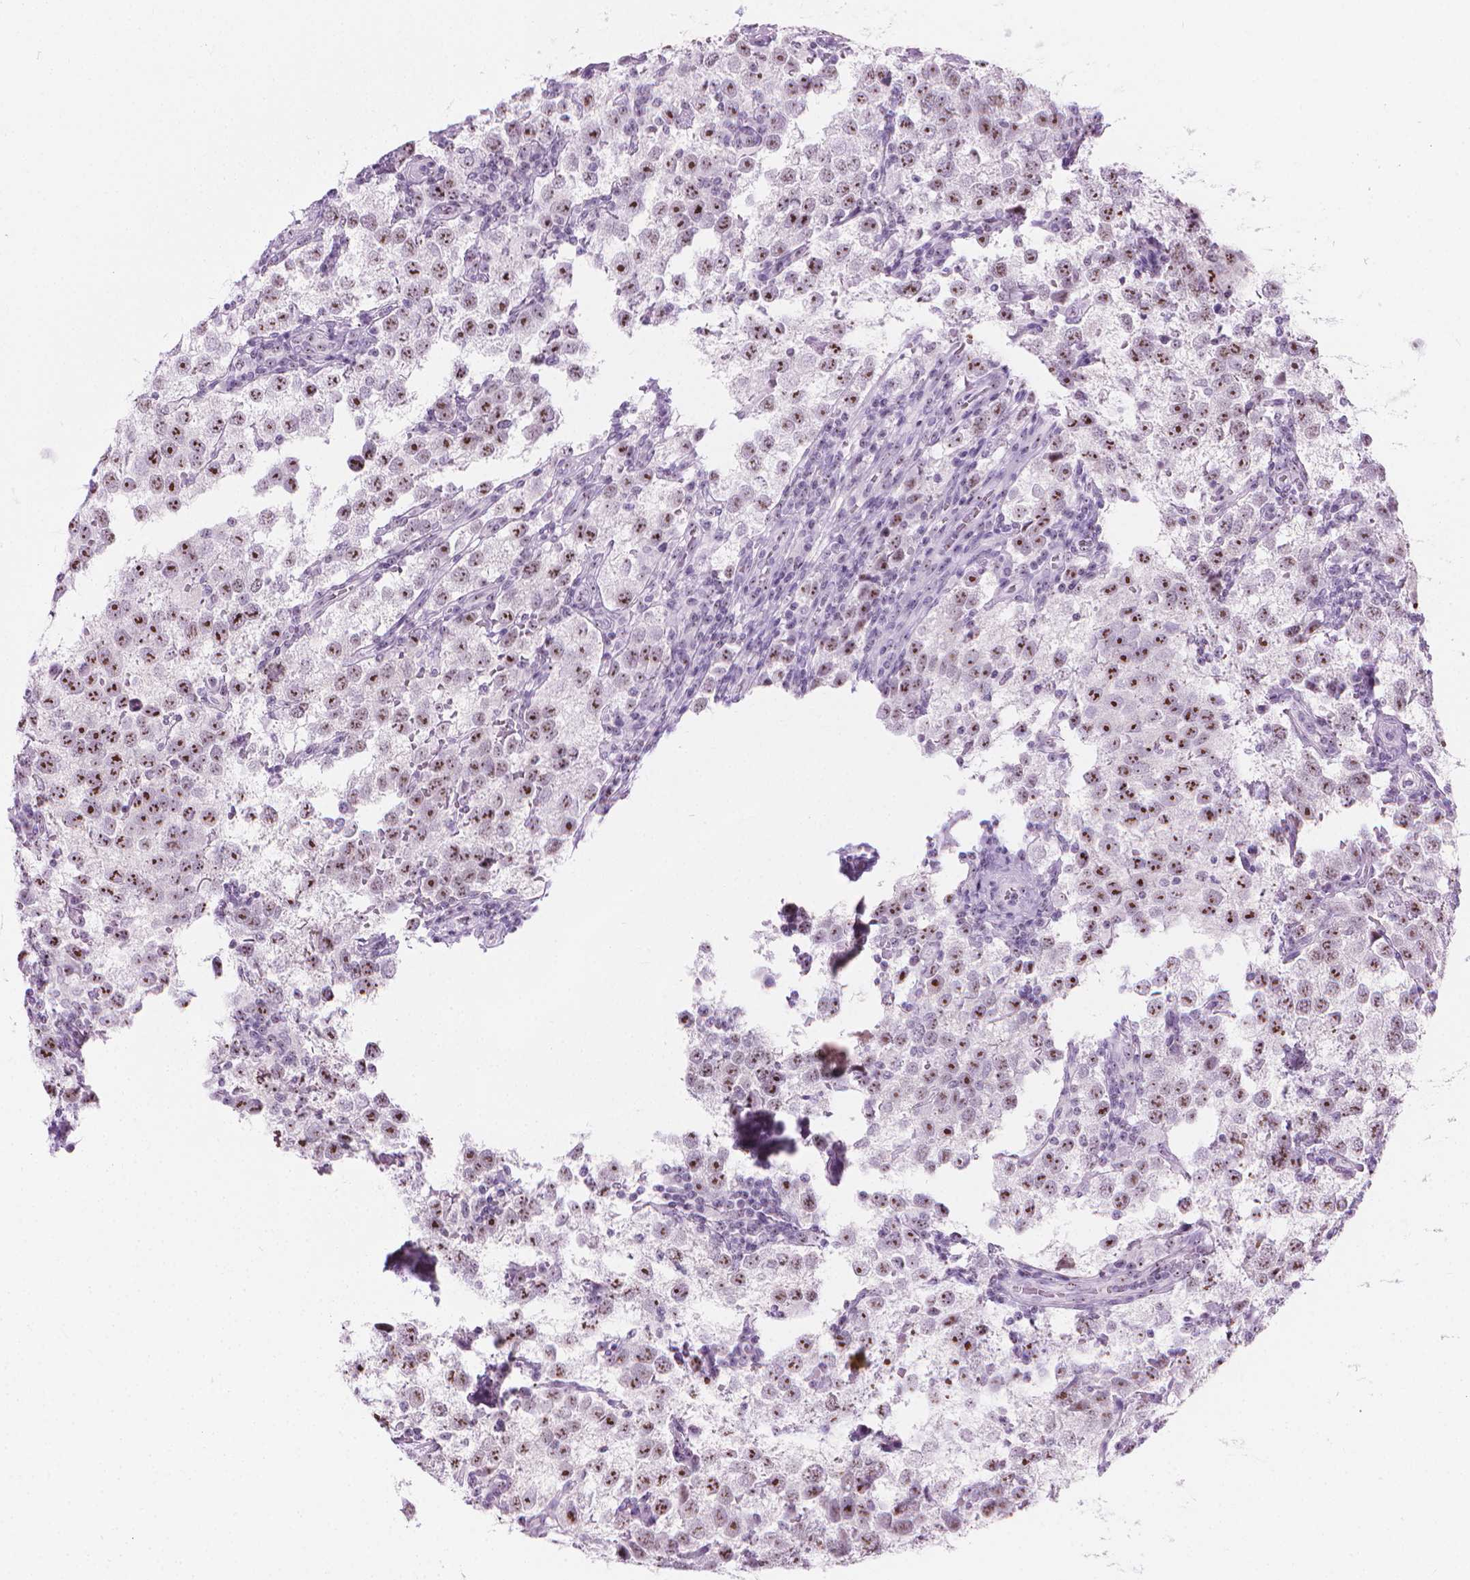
{"staining": {"intensity": "moderate", "quantity": "25%-75%", "location": "nuclear"}, "tissue": "testis cancer", "cell_type": "Tumor cells", "image_type": "cancer", "snomed": [{"axis": "morphology", "description": "Seminoma, NOS"}, {"axis": "topography", "description": "Testis"}], "caption": "Testis cancer (seminoma) stained for a protein reveals moderate nuclear positivity in tumor cells. (DAB (3,3'-diaminobenzidine) = brown stain, brightfield microscopy at high magnification).", "gene": "NOL7", "patient": {"sex": "male", "age": 37}}